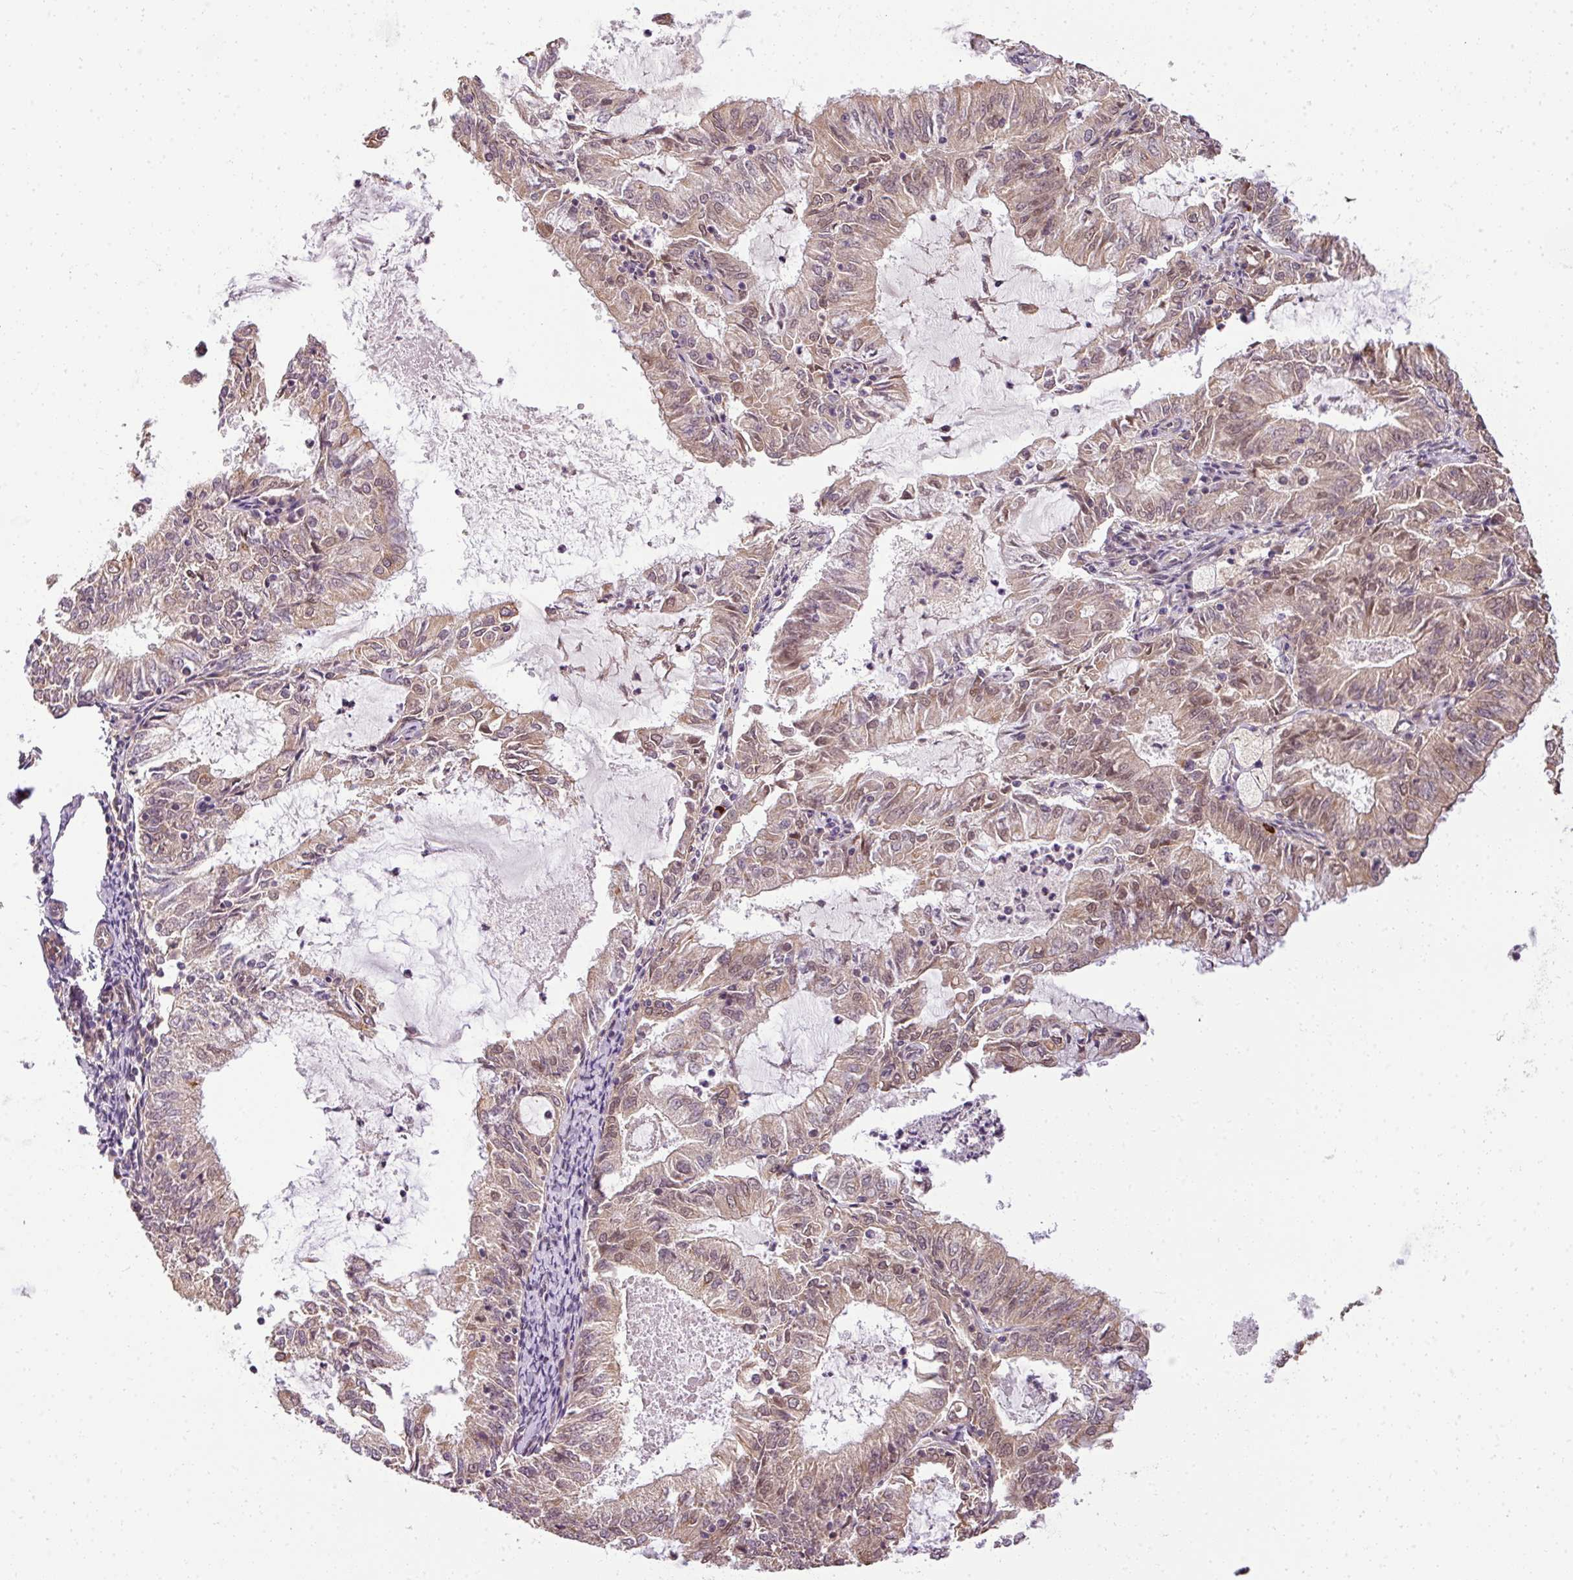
{"staining": {"intensity": "moderate", "quantity": "25%-75%", "location": "cytoplasmic/membranous,nuclear"}, "tissue": "endometrial cancer", "cell_type": "Tumor cells", "image_type": "cancer", "snomed": [{"axis": "morphology", "description": "Adenocarcinoma, NOS"}, {"axis": "topography", "description": "Endometrium"}], "caption": "This image exhibits adenocarcinoma (endometrial) stained with immunohistochemistry (IHC) to label a protein in brown. The cytoplasmic/membranous and nuclear of tumor cells show moderate positivity for the protein. Nuclei are counter-stained blue.", "gene": "C1orf226", "patient": {"sex": "female", "age": 57}}